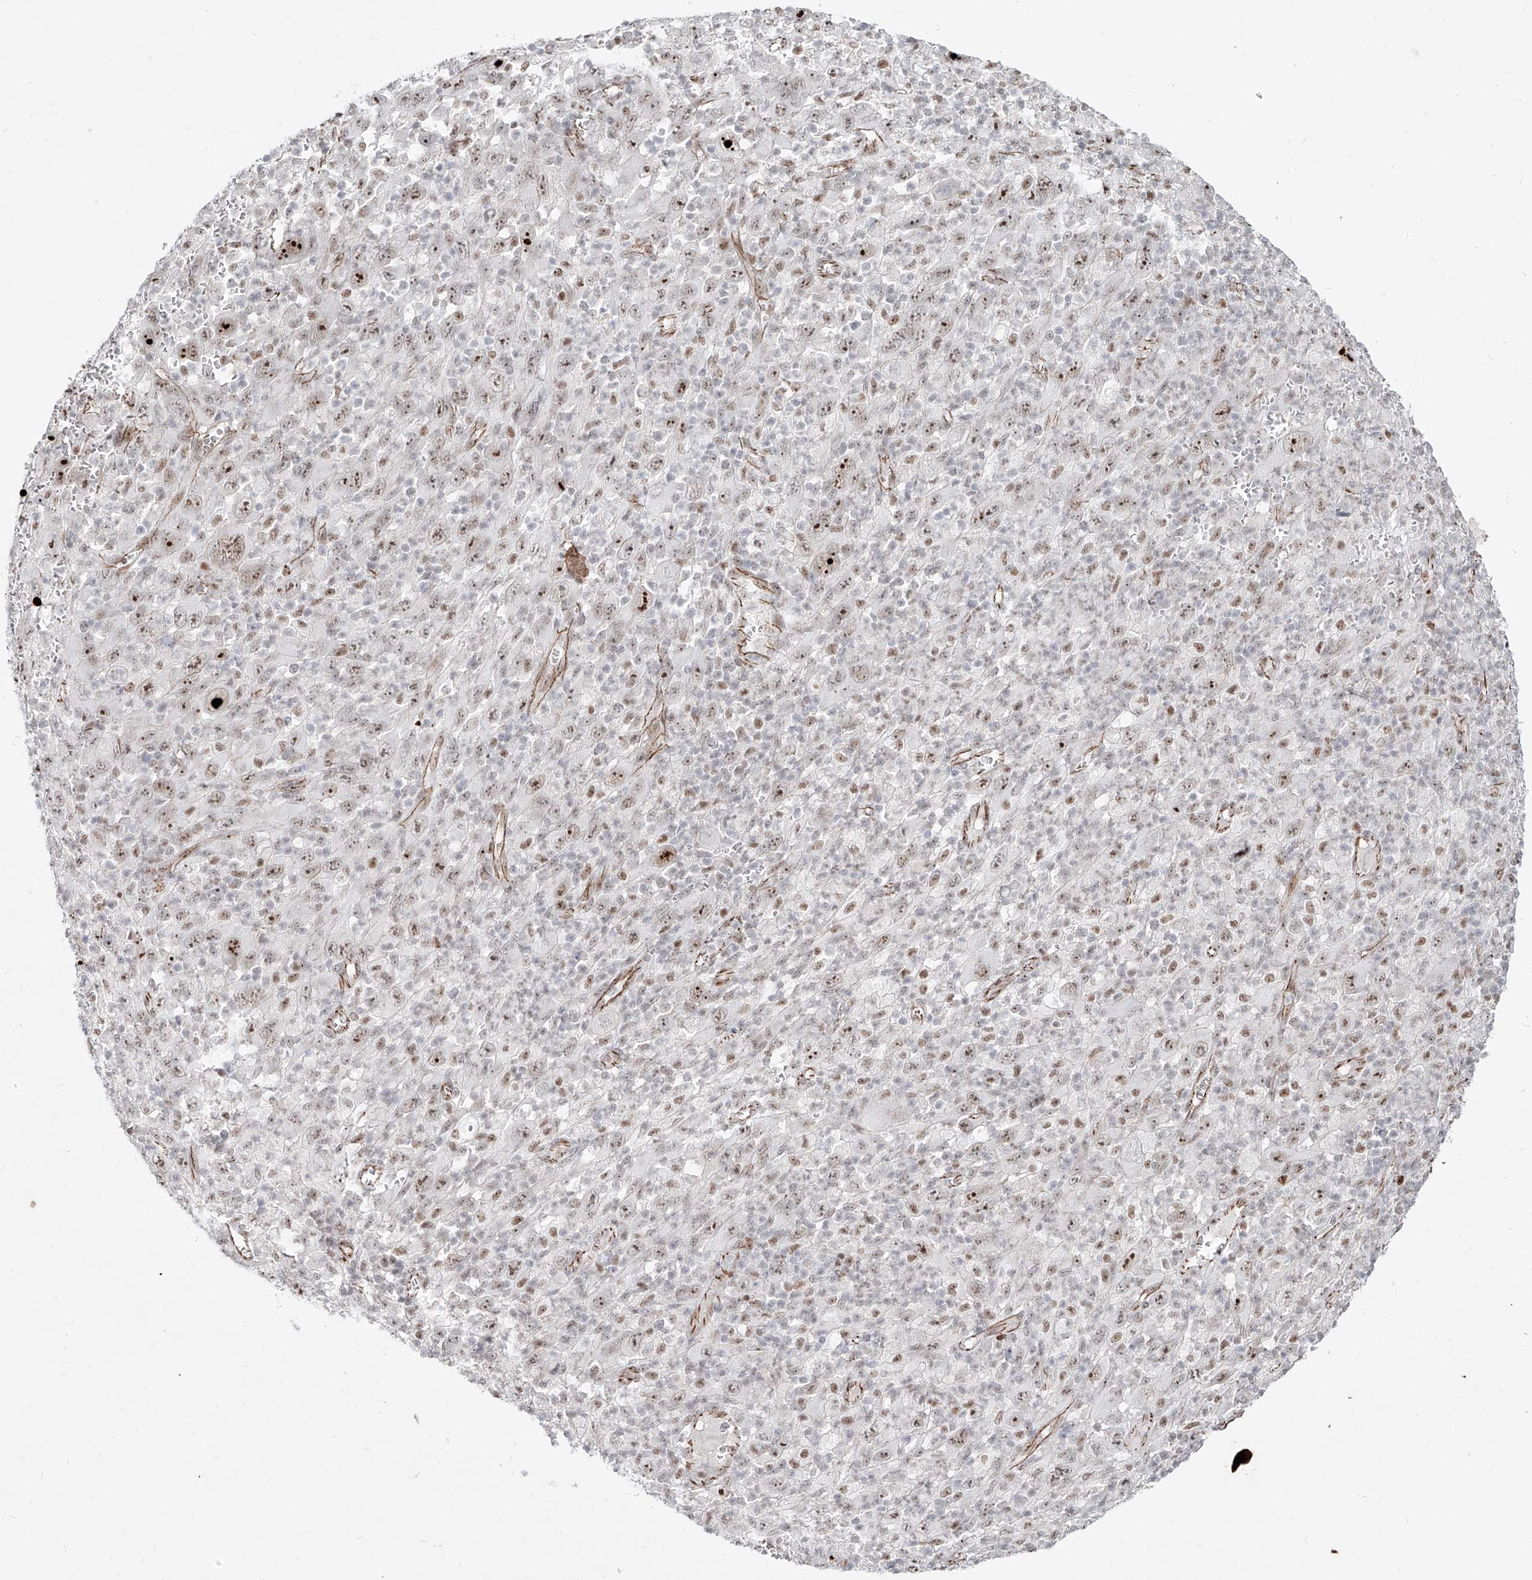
{"staining": {"intensity": "strong", "quantity": "25%-75%", "location": "nuclear"}, "tissue": "melanoma", "cell_type": "Tumor cells", "image_type": "cancer", "snomed": [{"axis": "morphology", "description": "Malignant melanoma, Metastatic site"}, {"axis": "topography", "description": "Skin"}], "caption": "Immunohistochemical staining of melanoma demonstrates high levels of strong nuclear protein positivity in about 25%-75% of tumor cells.", "gene": "ZNF710", "patient": {"sex": "female", "age": 56}}